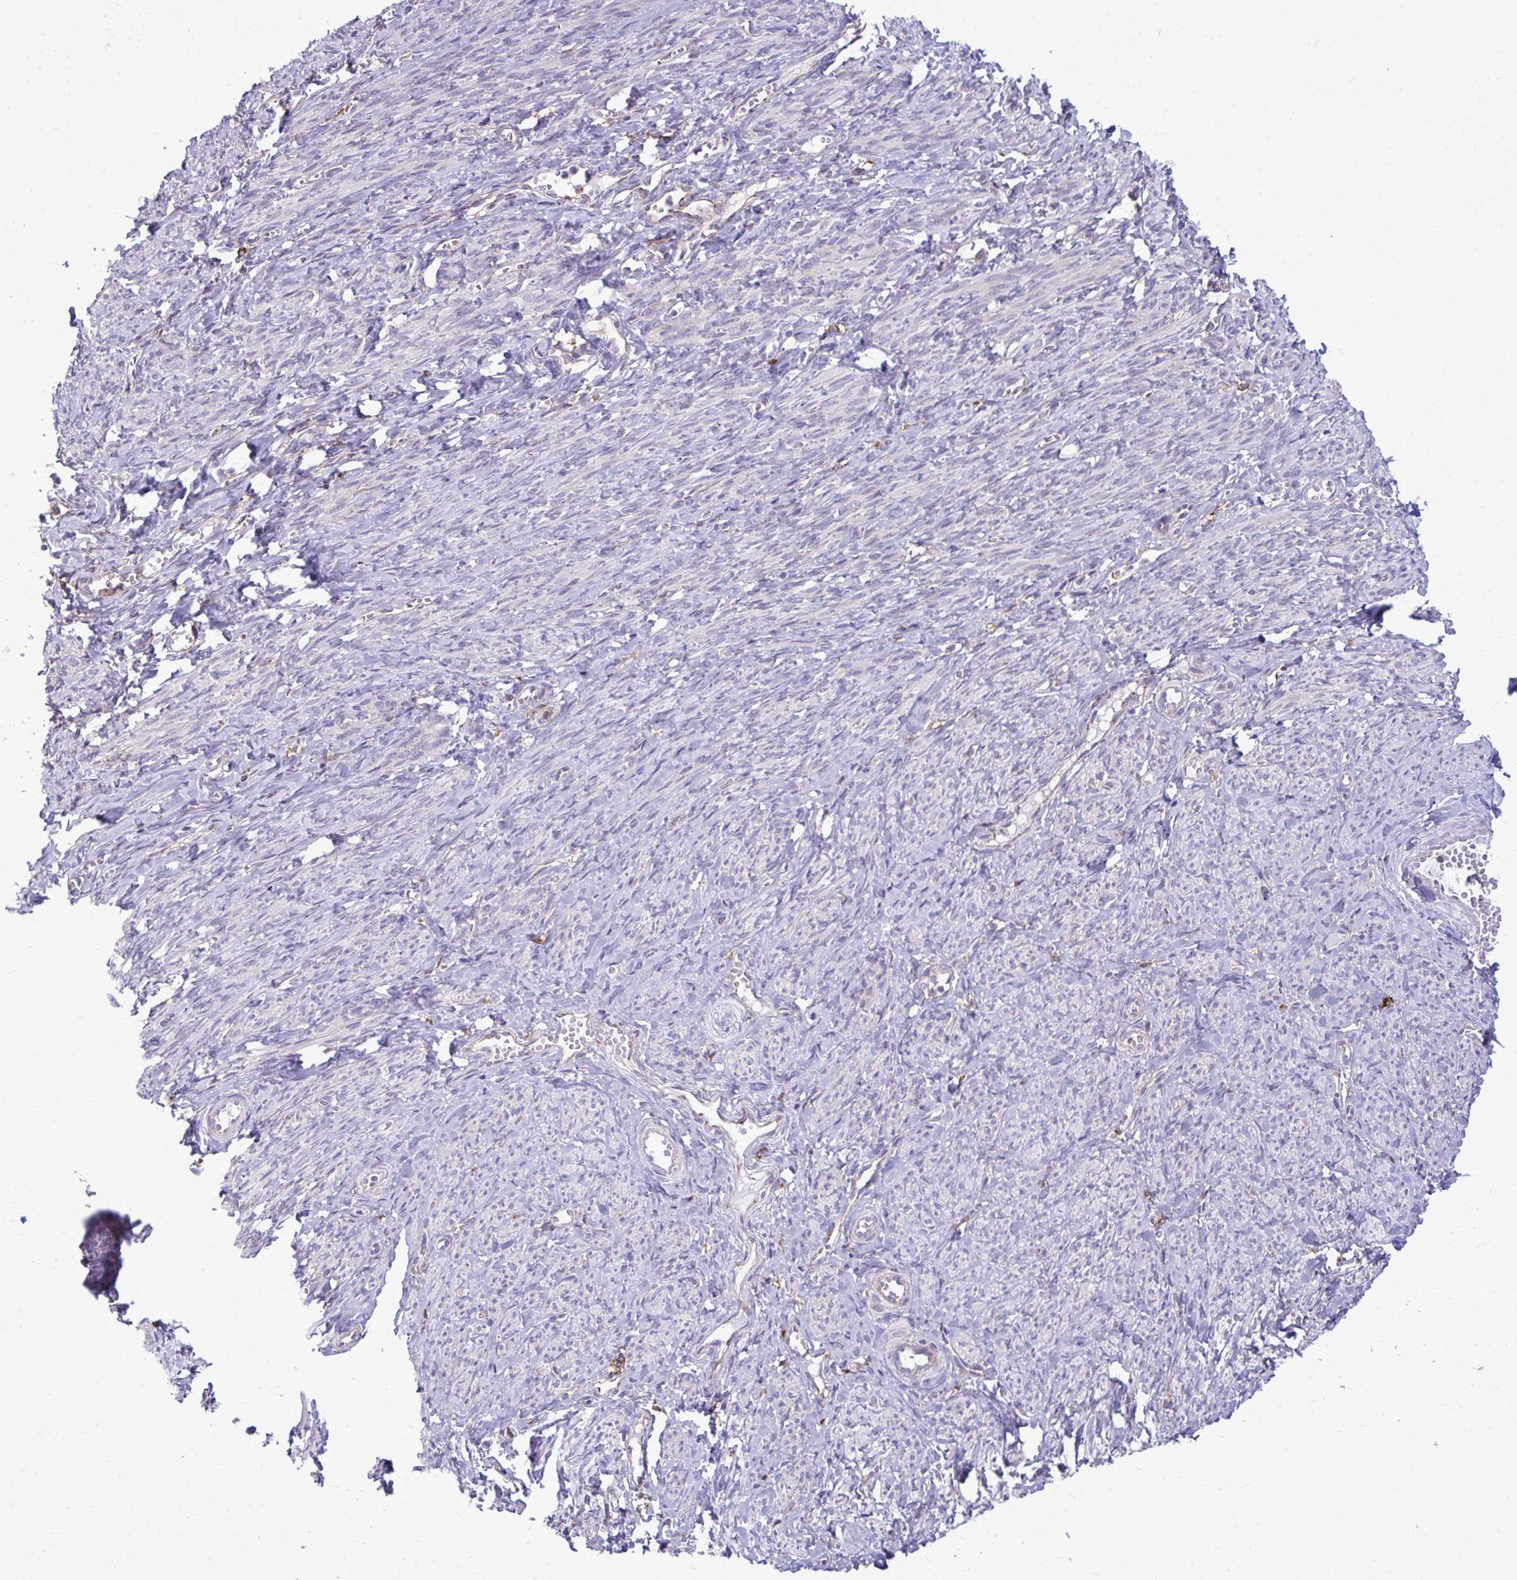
{"staining": {"intensity": "negative", "quantity": "none", "location": "none"}, "tissue": "smooth muscle", "cell_type": "Smooth muscle cells", "image_type": "normal", "snomed": [{"axis": "morphology", "description": "Normal tissue, NOS"}, {"axis": "topography", "description": "Smooth muscle"}], "caption": "Immunohistochemistry (IHC) of normal smooth muscle shows no positivity in smooth muscle cells.", "gene": "CLTA", "patient": {"sex": "female", "age": 65}}